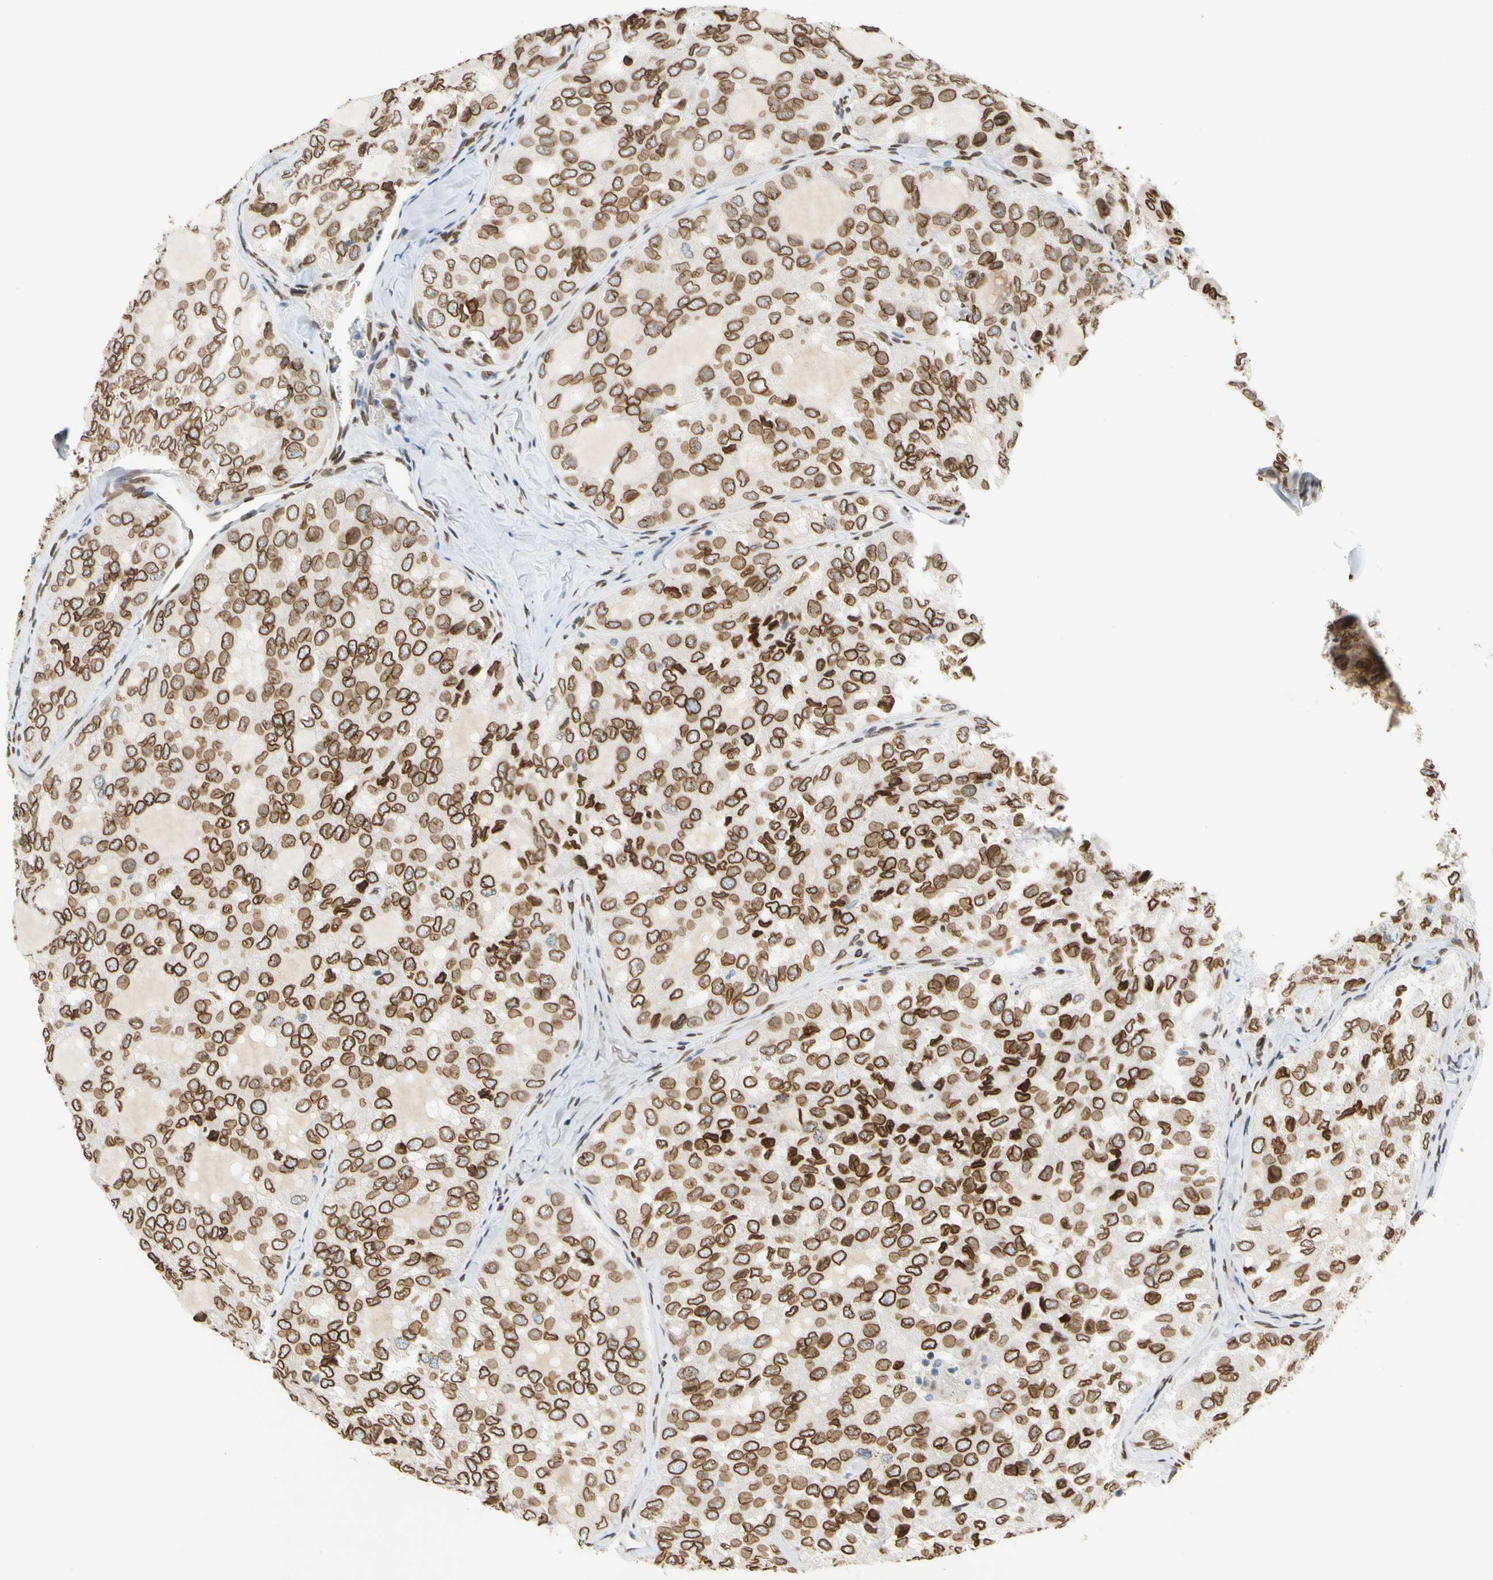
{"staining": {"intensity": "strong", "quantity": ">75%", "location": "cytoplasmic/membranous,nuclear"}, "tissue": "thyroid cancer", "cell_type": "Tumor cells", "image_type": "cancer", "snomed": [{"axis": "morphology", "description": "Follicular adenoma carcinoma, NOS"}, {"axis": "topography", "description": "Thyroid gland"}], "caption": "Immunohistochemical staining of thyroid cancer (follicular adenoma carcinoma) reveals strong cytoplasmic/membranous and nuclear protein staining in approximately >75% of tumor cells.", "gene": "SUN1", "patient": {"sex": "male", "age": 75}}